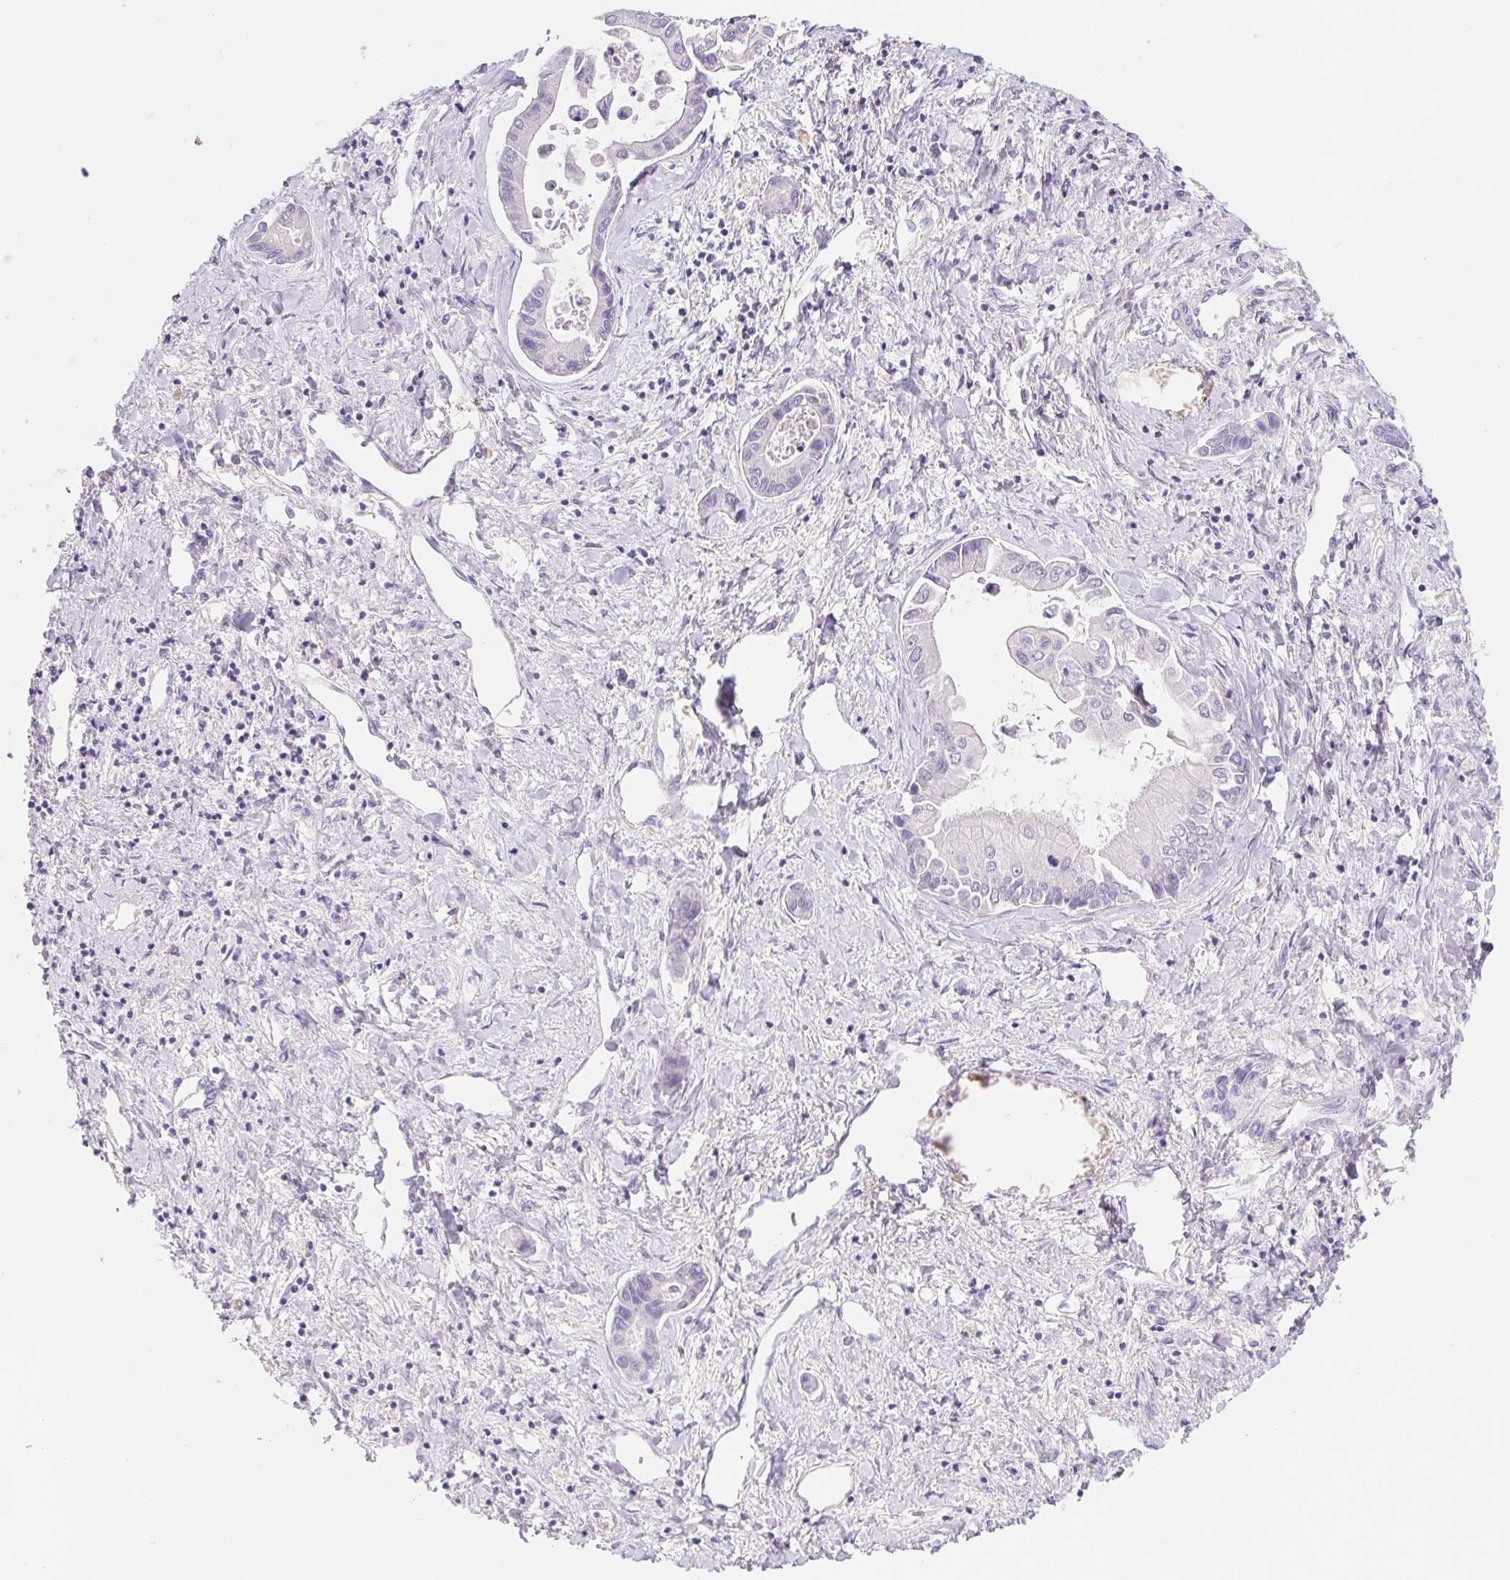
{"staining": {"intensity": "negative", "quantity": "none", "location": "none"}, "tissue": "liver cancer", "cell_type": "Tumor cells", "image_type": "cancer", "snomed": [{"axis": "morphology", "description": "Cholangiocarcinoma"}, {"axis": "topography", "description": "Liver"}], "caption": "There is no significant positivity in tumor cells of liver cancer (cholangiocarcinoma). (DAB (3,3'-diaminobenzidine) IHC with hematoxylin counter stain).", "gene": "FKBP6", "patient": {"sex": "male", "age": 66}}